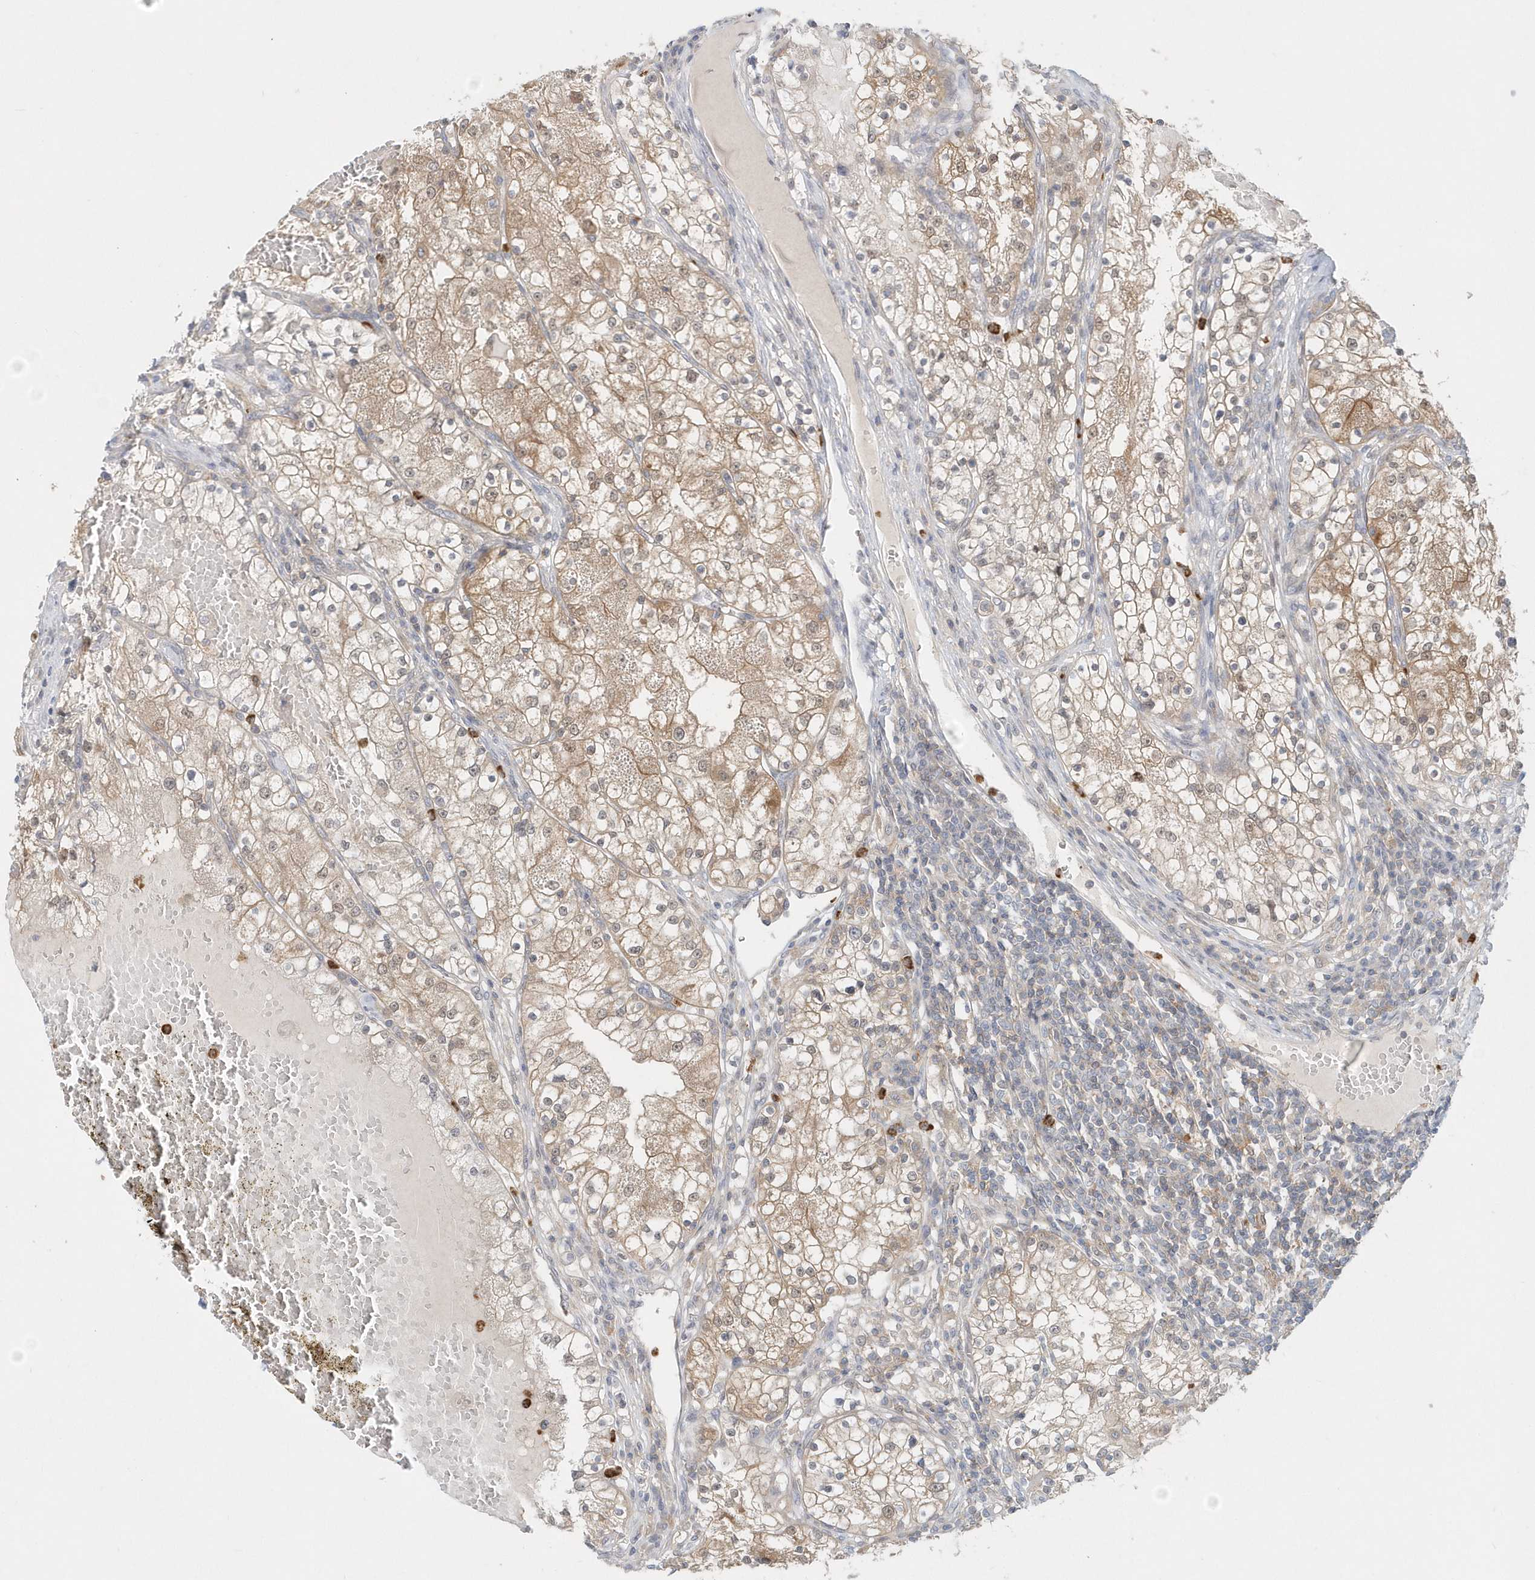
{"staining": {"intensity": "moderate", "quantity": ">75%", "location": "cytoplasmic/membranous"}, "tissue": "renal cancer", "cell_type": "Tumor cells", "image_type": "cancer", "snomed": [{"axis": "morphology", "description": "Normal tissue, NOS"}, {"axis": "morphology", "description": "Adenocarcinoma, NOS"}, {"axis": "topography", "description": "Kidney"}], "caption": "Human adenocarcinoma (renal) stained with a brown dye shows moderate cytoplasmic/membranous positive staining in about >75% of tumor cells.", "gene": "RNF7", "patient": {"sex": "male", "age": 68}}